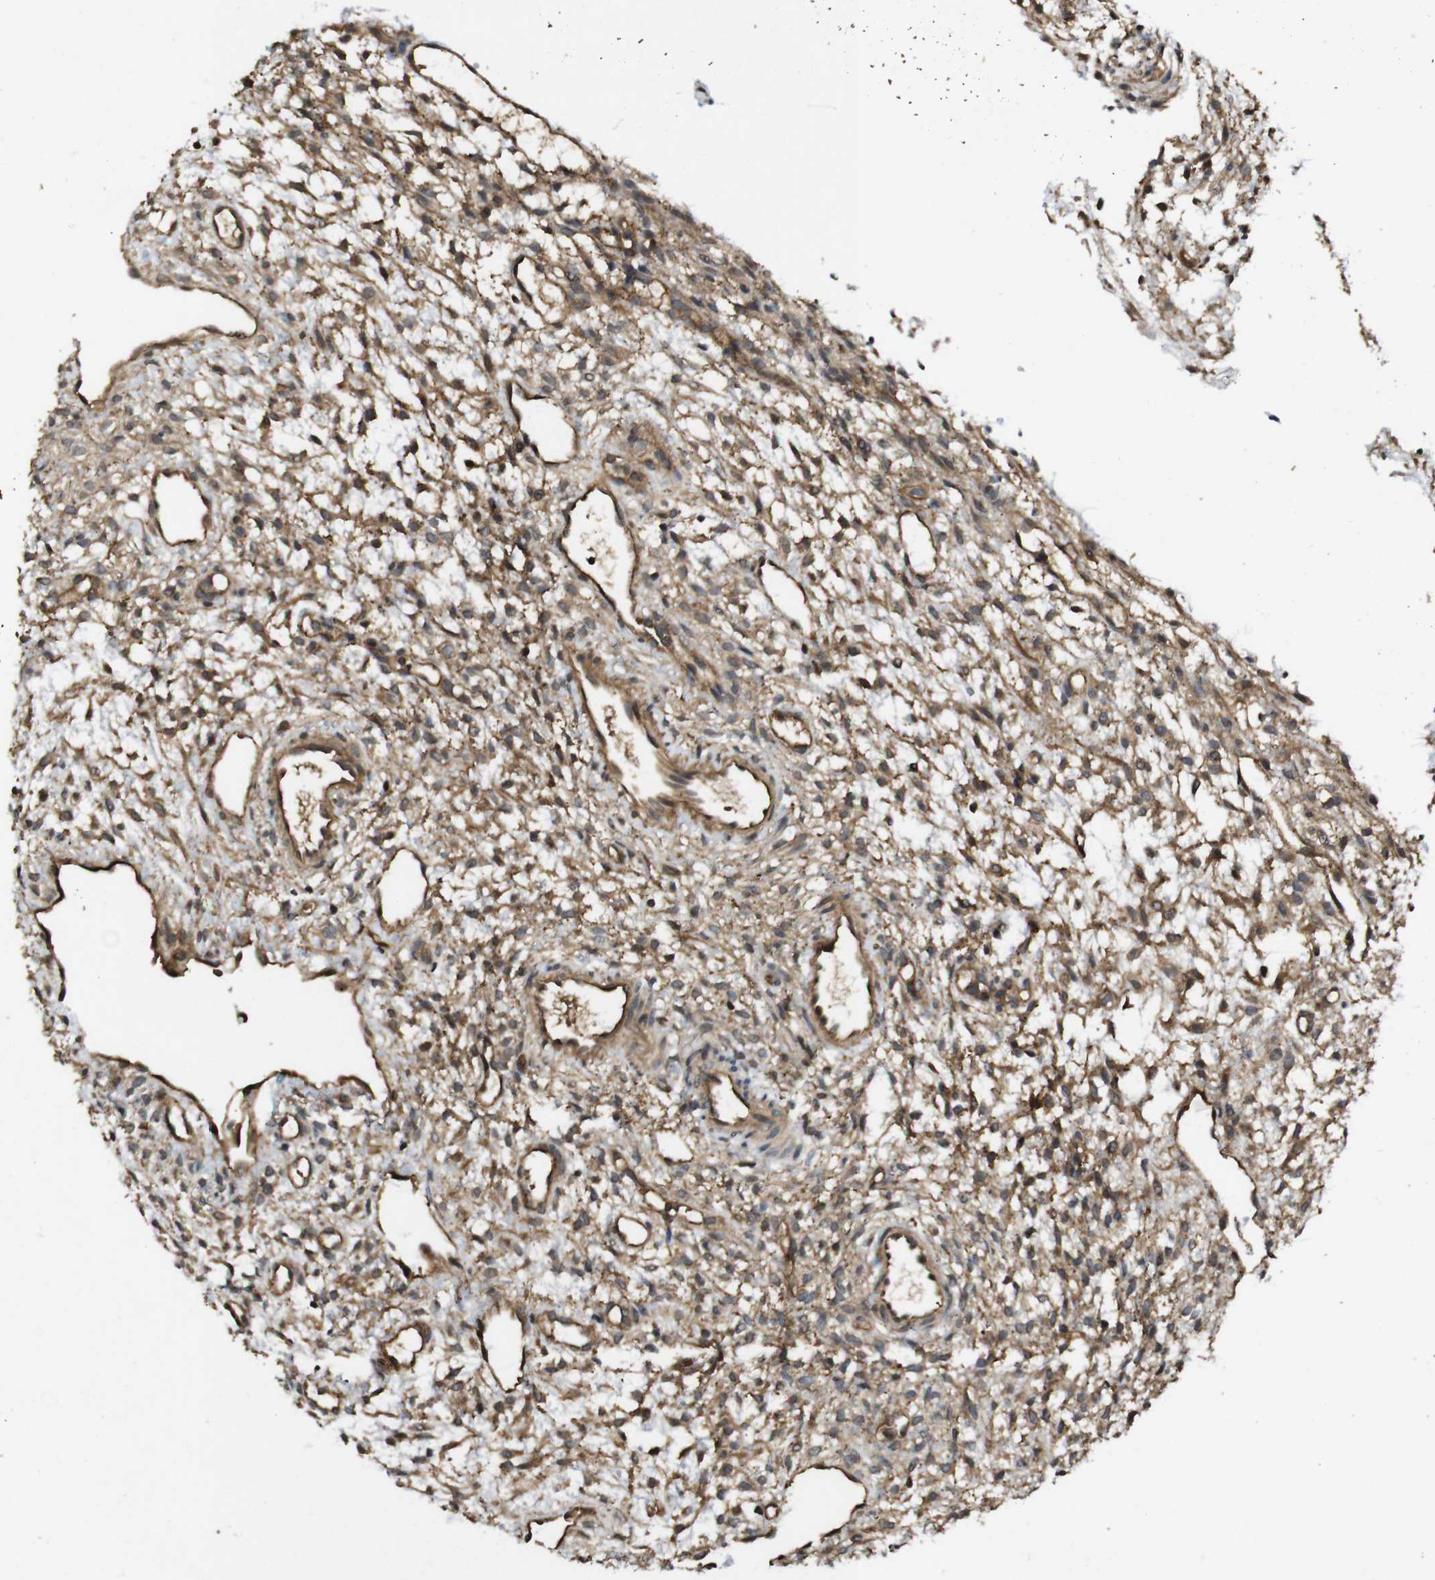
{"staining": {"intensity": "moderate", "quantity": ">75%", "location": "cytoplasmic/membranous"}, "tissue": "ovary", "cell_type": "Follicle cells", "image_type": "normal", "snomed": [{"axis": "morphology", "description": "Normal tissue, NOS"}, {"axis": "morphology", "description": "Cyst, NOS"}, {"axis": "topography", "description": "Ovary"}], "caption": "A brown stain shows moderate cytoplasmic/membranous positivity of a protein in follicle cells of benign ovary.", "gene": "RIPK1", "patient": {"sex": "female", "age": 18}}